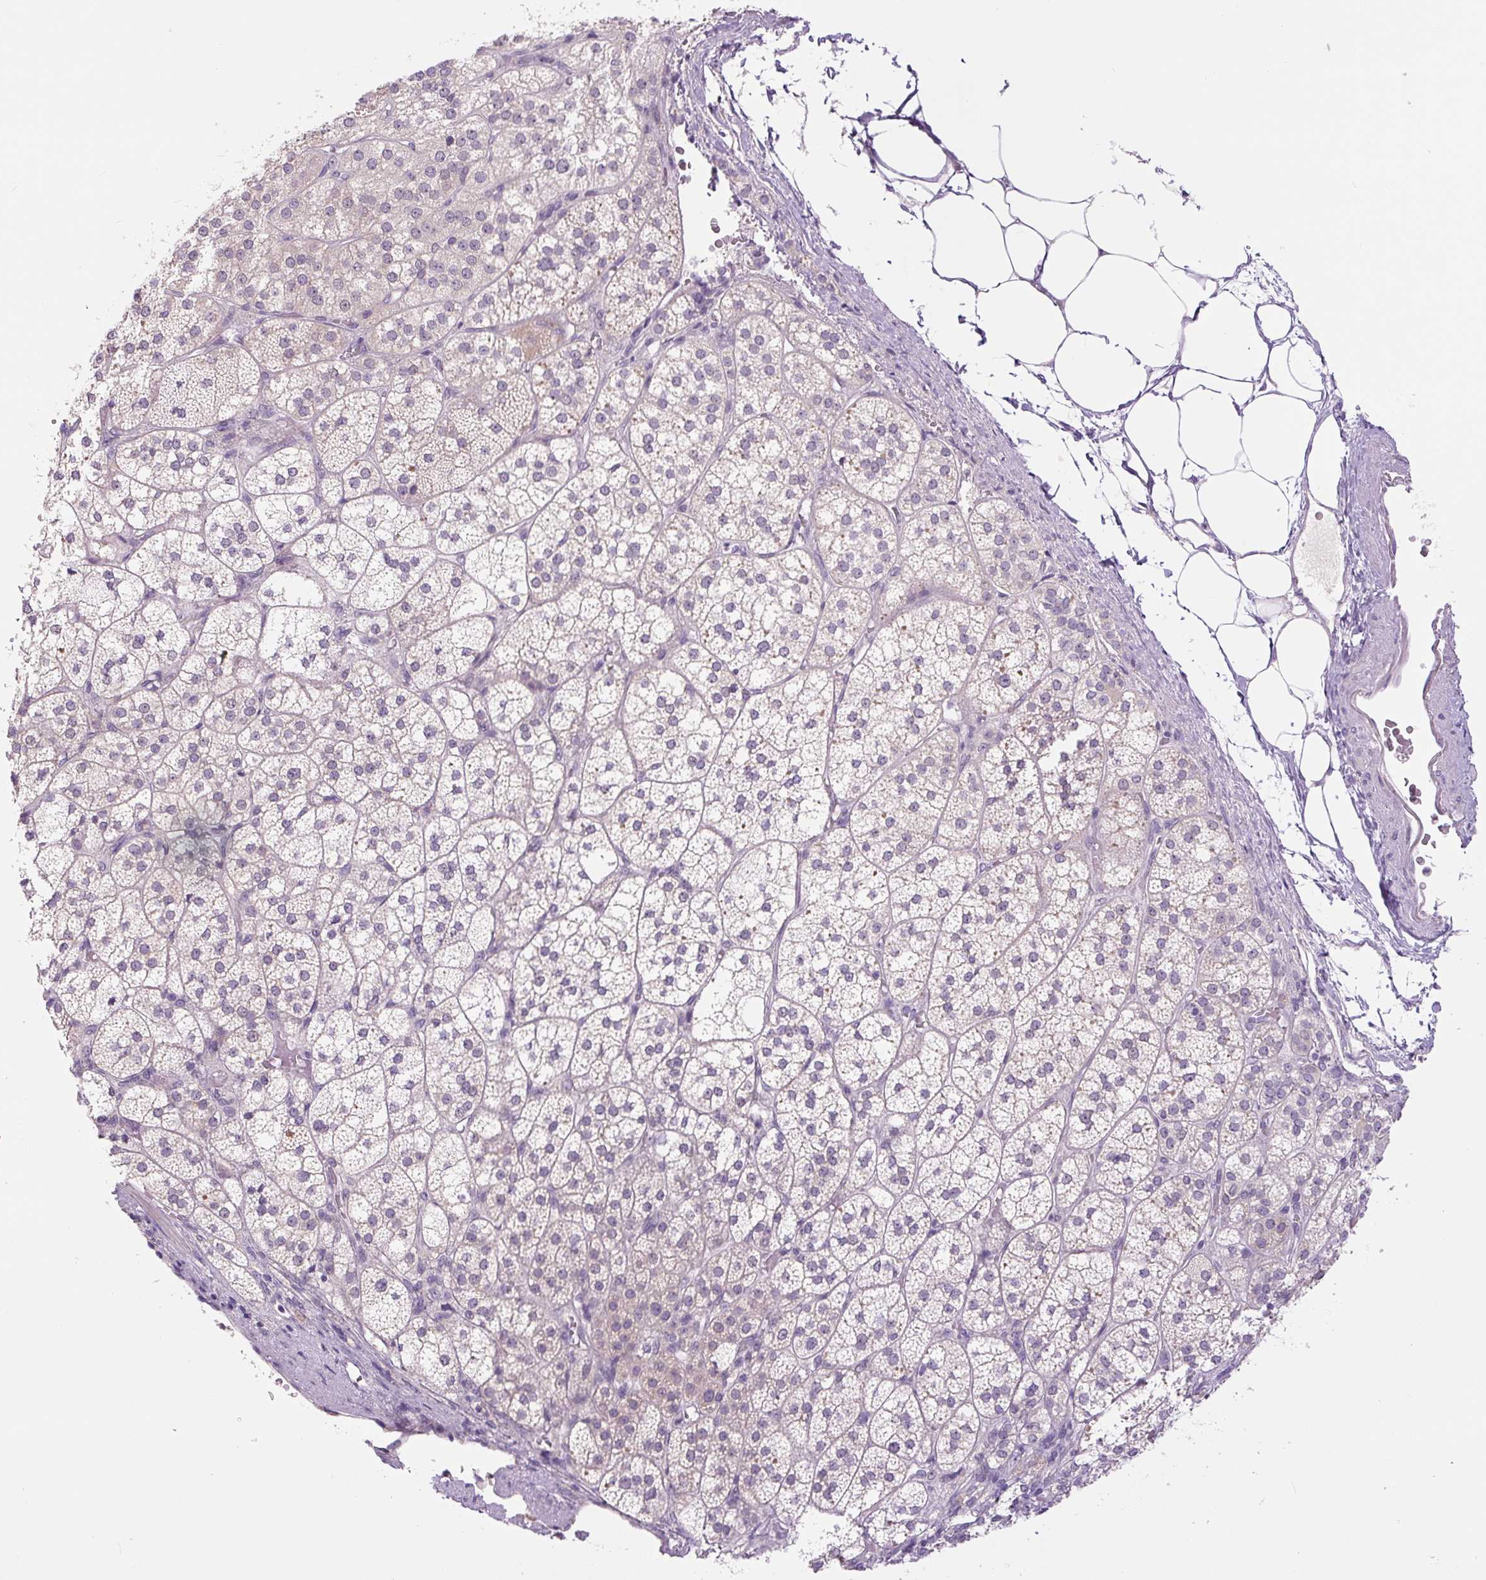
{"staining": {"intensity": "negative", "quantity": "none", "location": "none"}, "tissue": "adrenal gland", "cell_type": "Glandular cells", "image_type": "normal", "snomed": [{"axis": "morphology", "description": "Normal tissue, NOS"}, {"axis": "topography", "description": "Adrenal gland"}], "caption": "Immunohistochemistry image of benign adrenal gland stained for a protein (brown), which reveals no positivity in glandular cells.", "gene": "FABP7", "patient": {"sex": "female", "age": 60}}